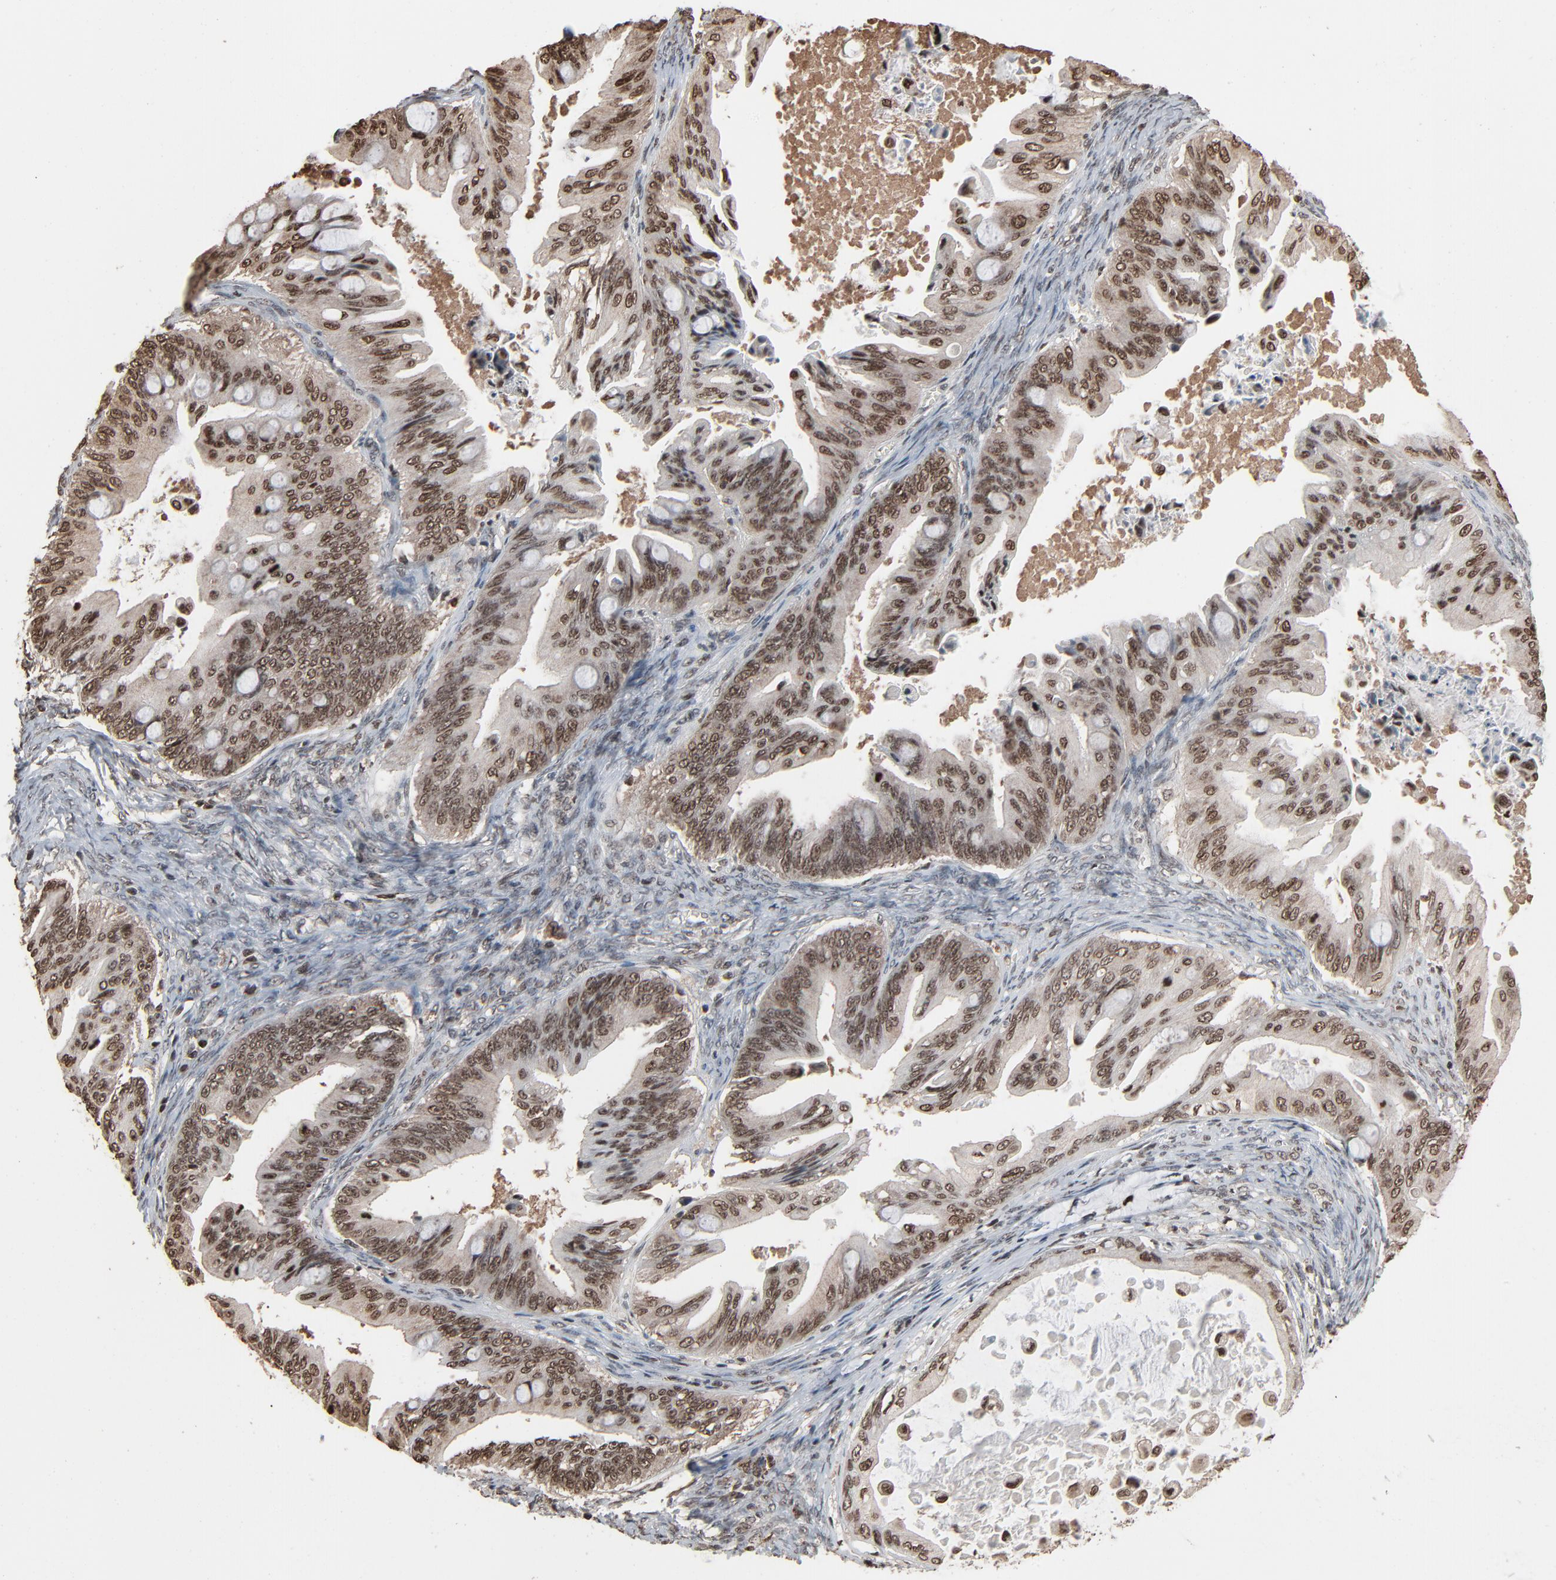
{"staining": {"intensity": "moderate", "quantity": ">75%", "location": "nuclear"}, "tissue": "ovarian cancer", "cell_type": "Tumor cells", "image_type": "cancer", "snomed": [{"axis": "morphology", "description": "Cystadenocarcinoma, mucinous, NOS"}, {"axis": "topography", "description": "Ovary"}], "caption": "Protein positivity by immunohistochemistry exhibits moderate nuclear expression in about >75% of tumor cells in mucinous cystadenocarcinoma (ovarian).", "gene": "RPS6KA3", "patient": {"sex": "female", "age": 37}}